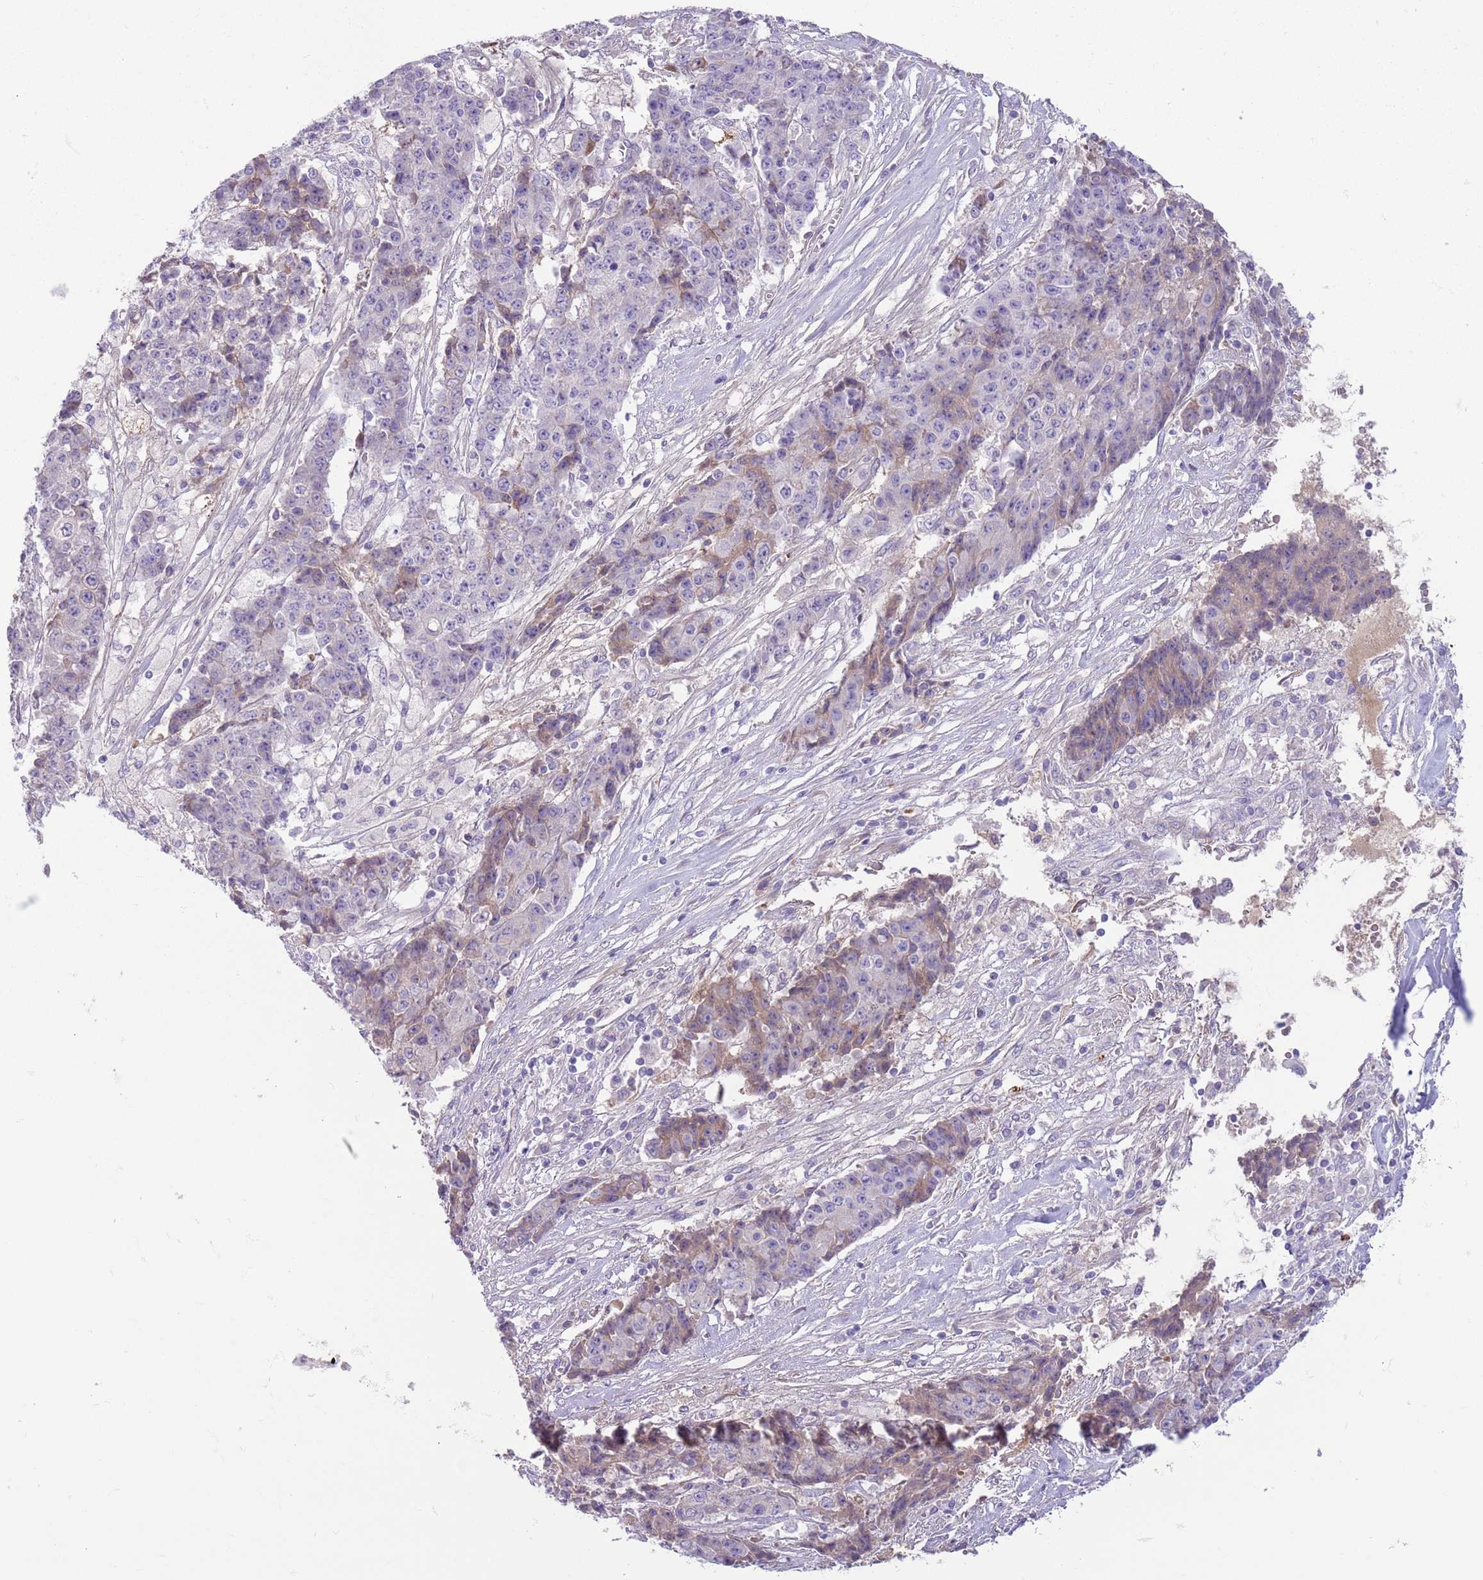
{"staining": {"intensity": "weak", "quantity": "<25%", "location": "cytoplasmic/membranous"}, "tissue": "ovarian cancer", "cell_type": "Tumor cells", "image_type": "cancer", "snomed": [{"axis": "morphology", "description": "Carcinoma, endometroid"}, {"axis": "topography", "description": "Ovary"}], "caption": "DAB immunohistochemical staining of human ovarian endometroid carcinoma exhibits no significant staining in tumor cells.", "gene": "CFH", "patient": {"sex": "female", "age": 42}}